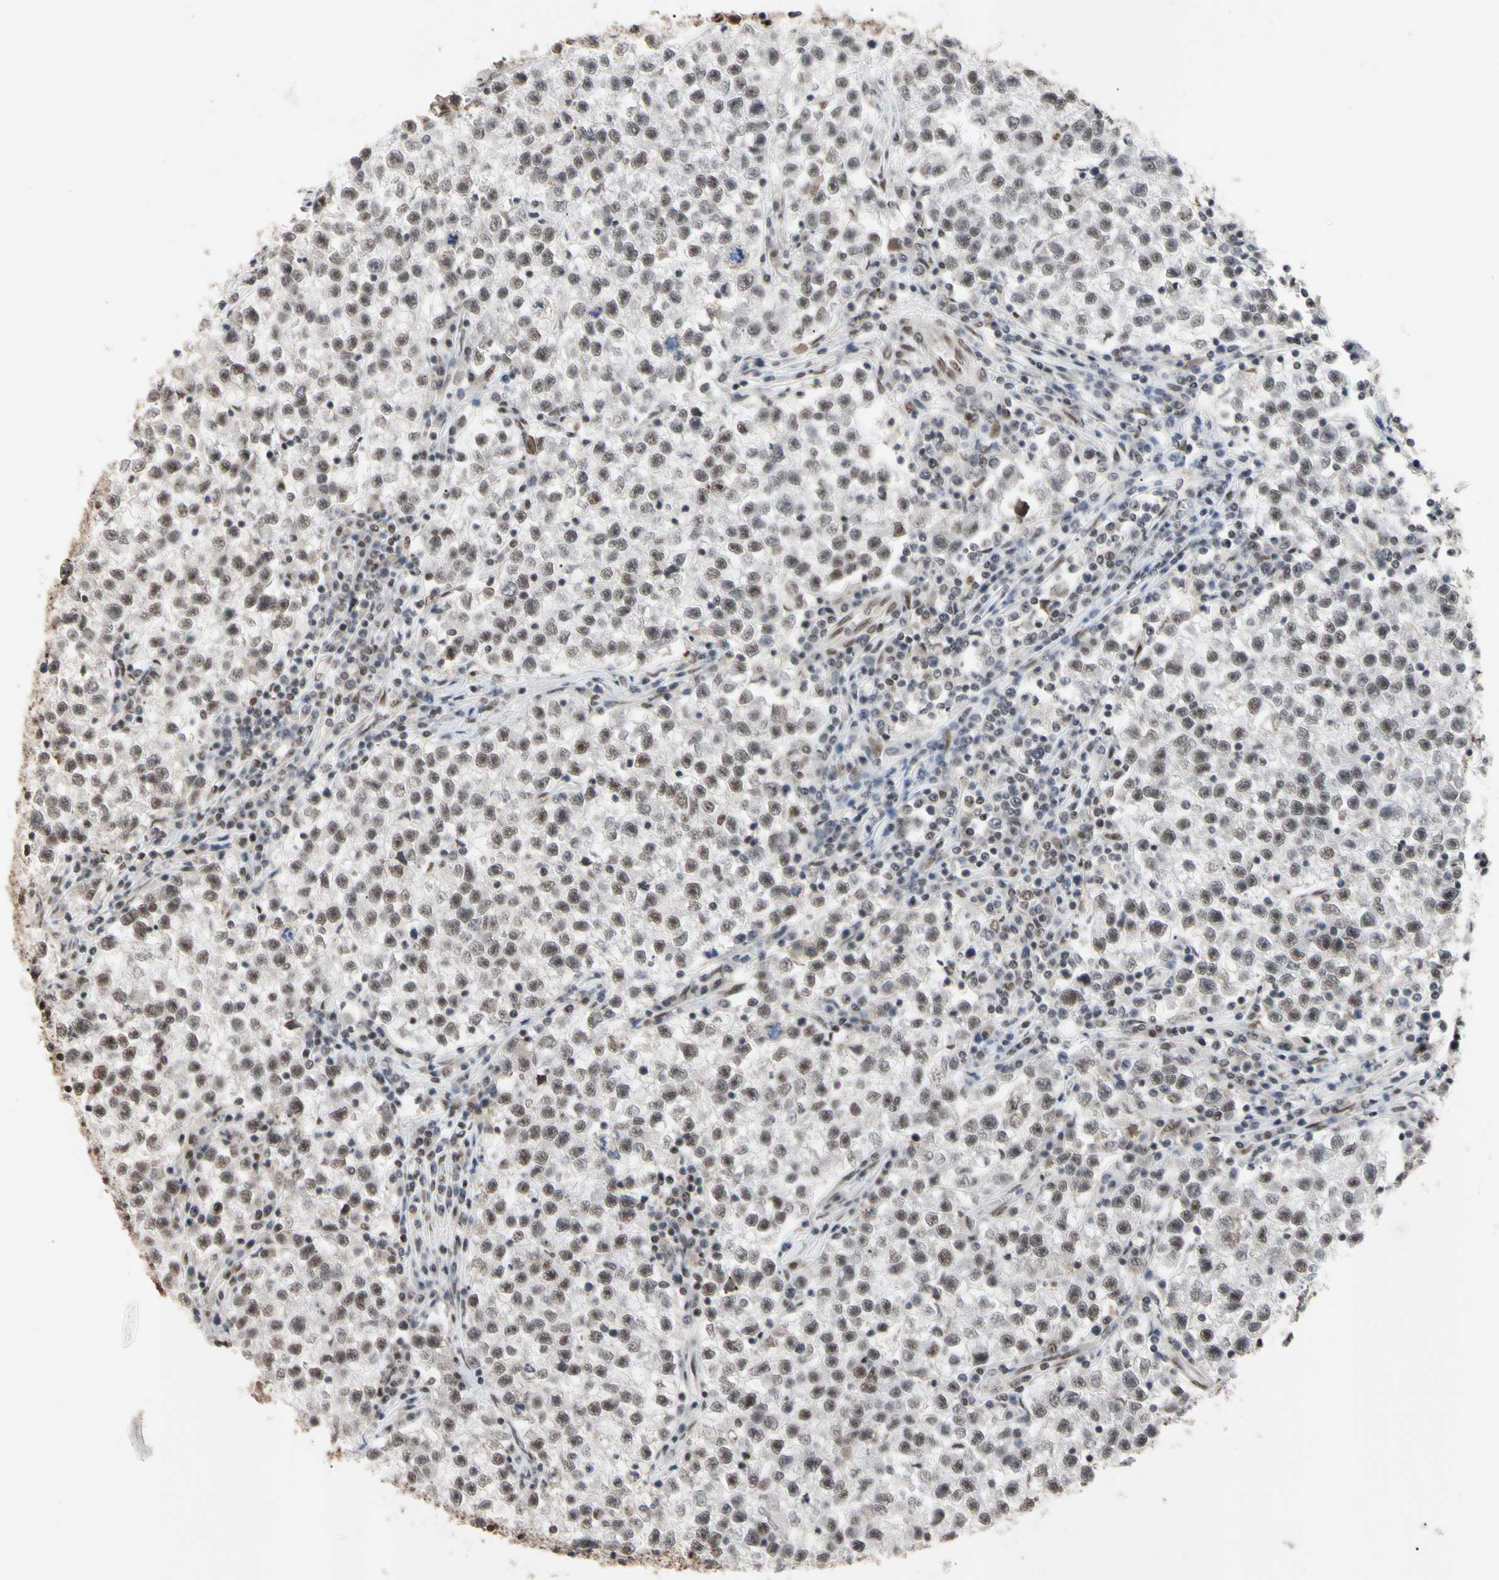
{"staining": {"intensity": "weak", "quantity": "25%-75%", "location": "nuclear"}, "tissue": "testis cancer", "cell_type": "Tumor cells", "image_type": "cancer", "snomed": [{"axis": "morphology", "description": "Seminoma, NOS"}, {"axis": "topography", "description": "Testis"}], "caption": "Tumor cells show low levels of weak nuclear positivity in about 25%-75% of cells in human testis cancer (seminoma).", "gene": "FAM98B", "patient": {"sex": "male", "age": 22}}